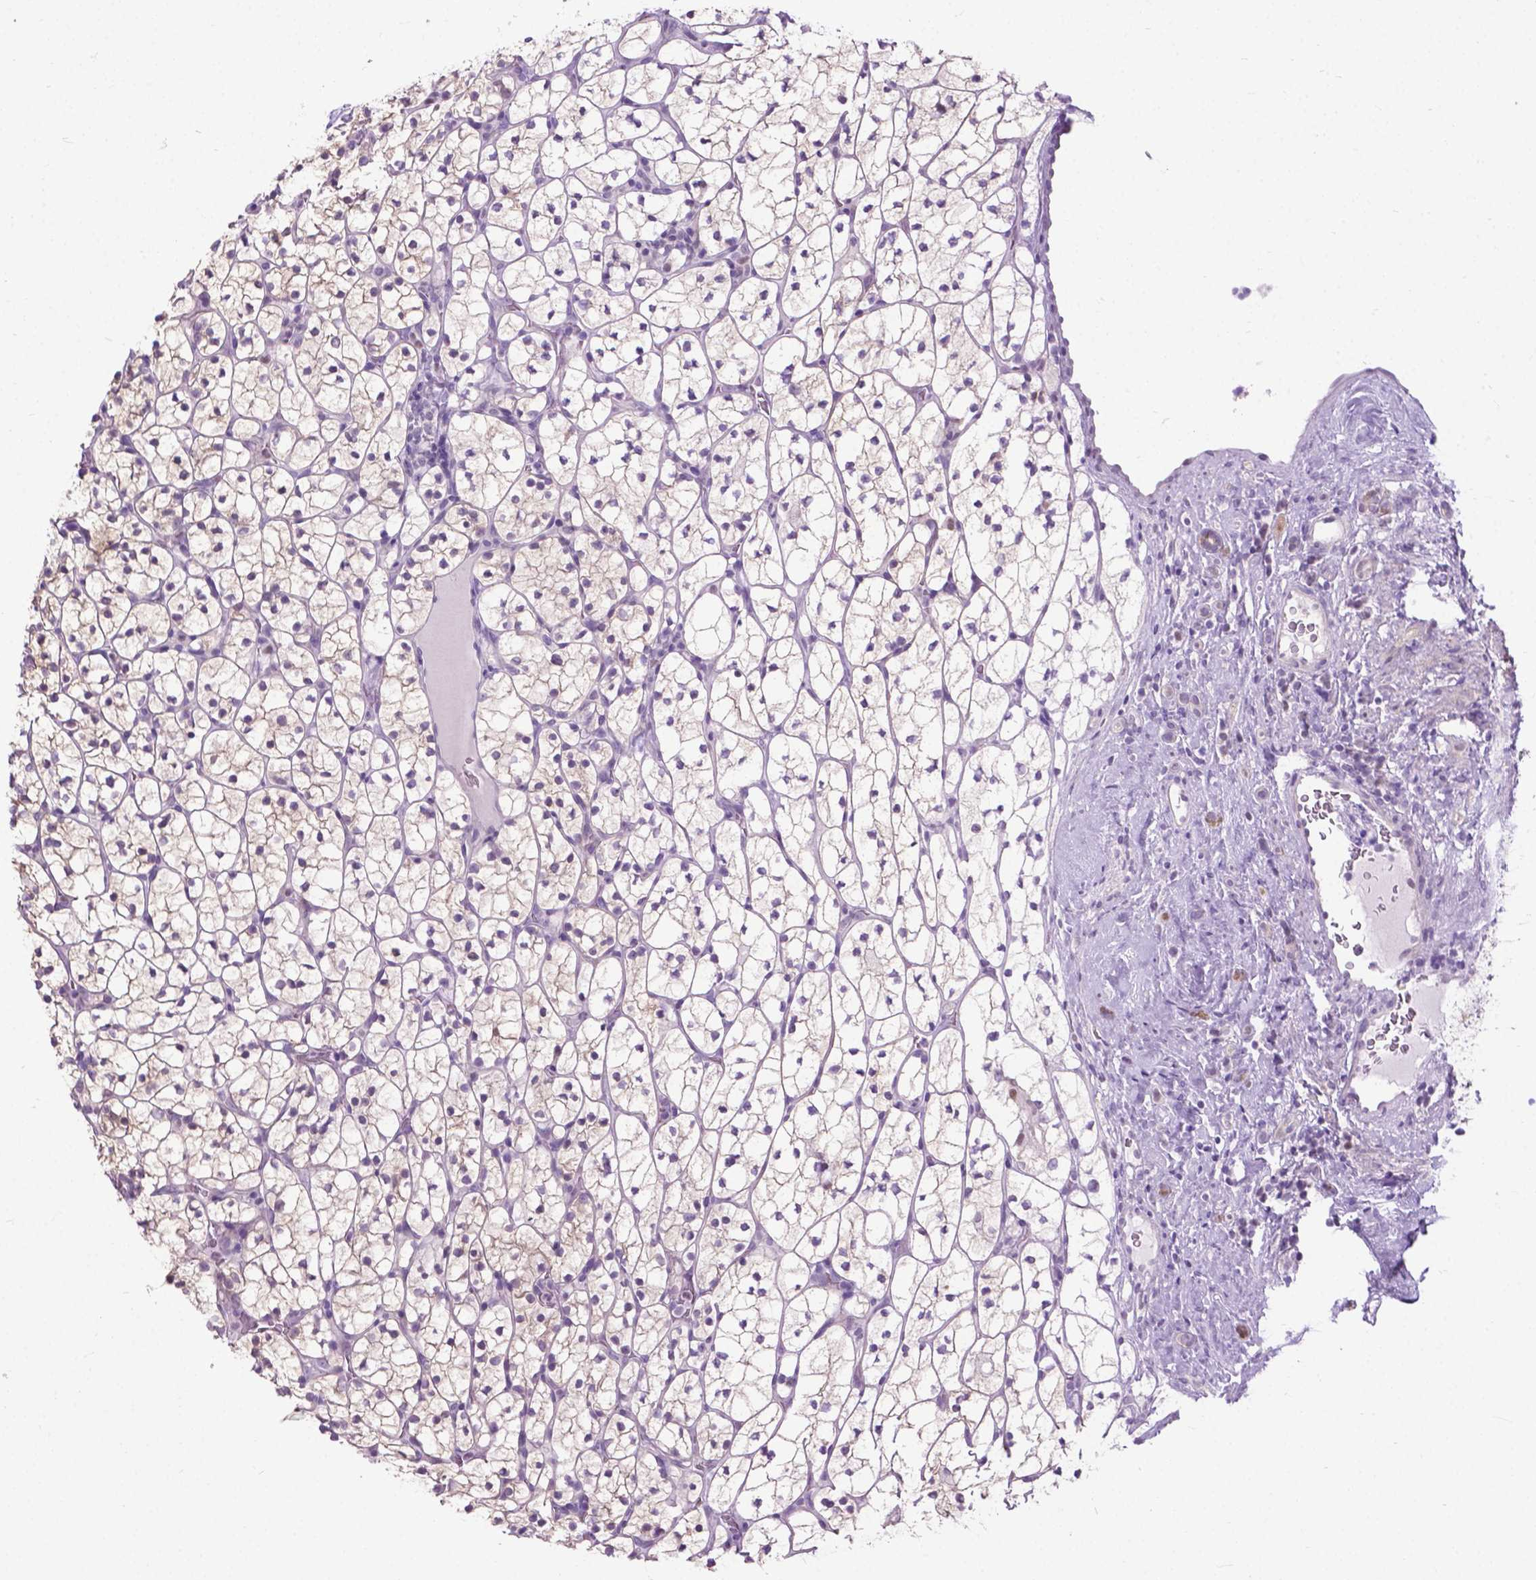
{"staining": {"intensity": "negative", "quantity": "none", "location": "none"}, "tissue": "renal cancer", "cell_type": "Tumor cells", "image_type": "cancer", "snomed": [{"axis": "morphology", "description": "Adenocarcinoma, NOS"}, {"axis": "topography", "description": "Kidney"}], "caption": "There is no significant positivity in tumor cells of renal adenocarcinoma.", "gene": "APCDD1L", "patient": {"sex": "female", "age": 89}}